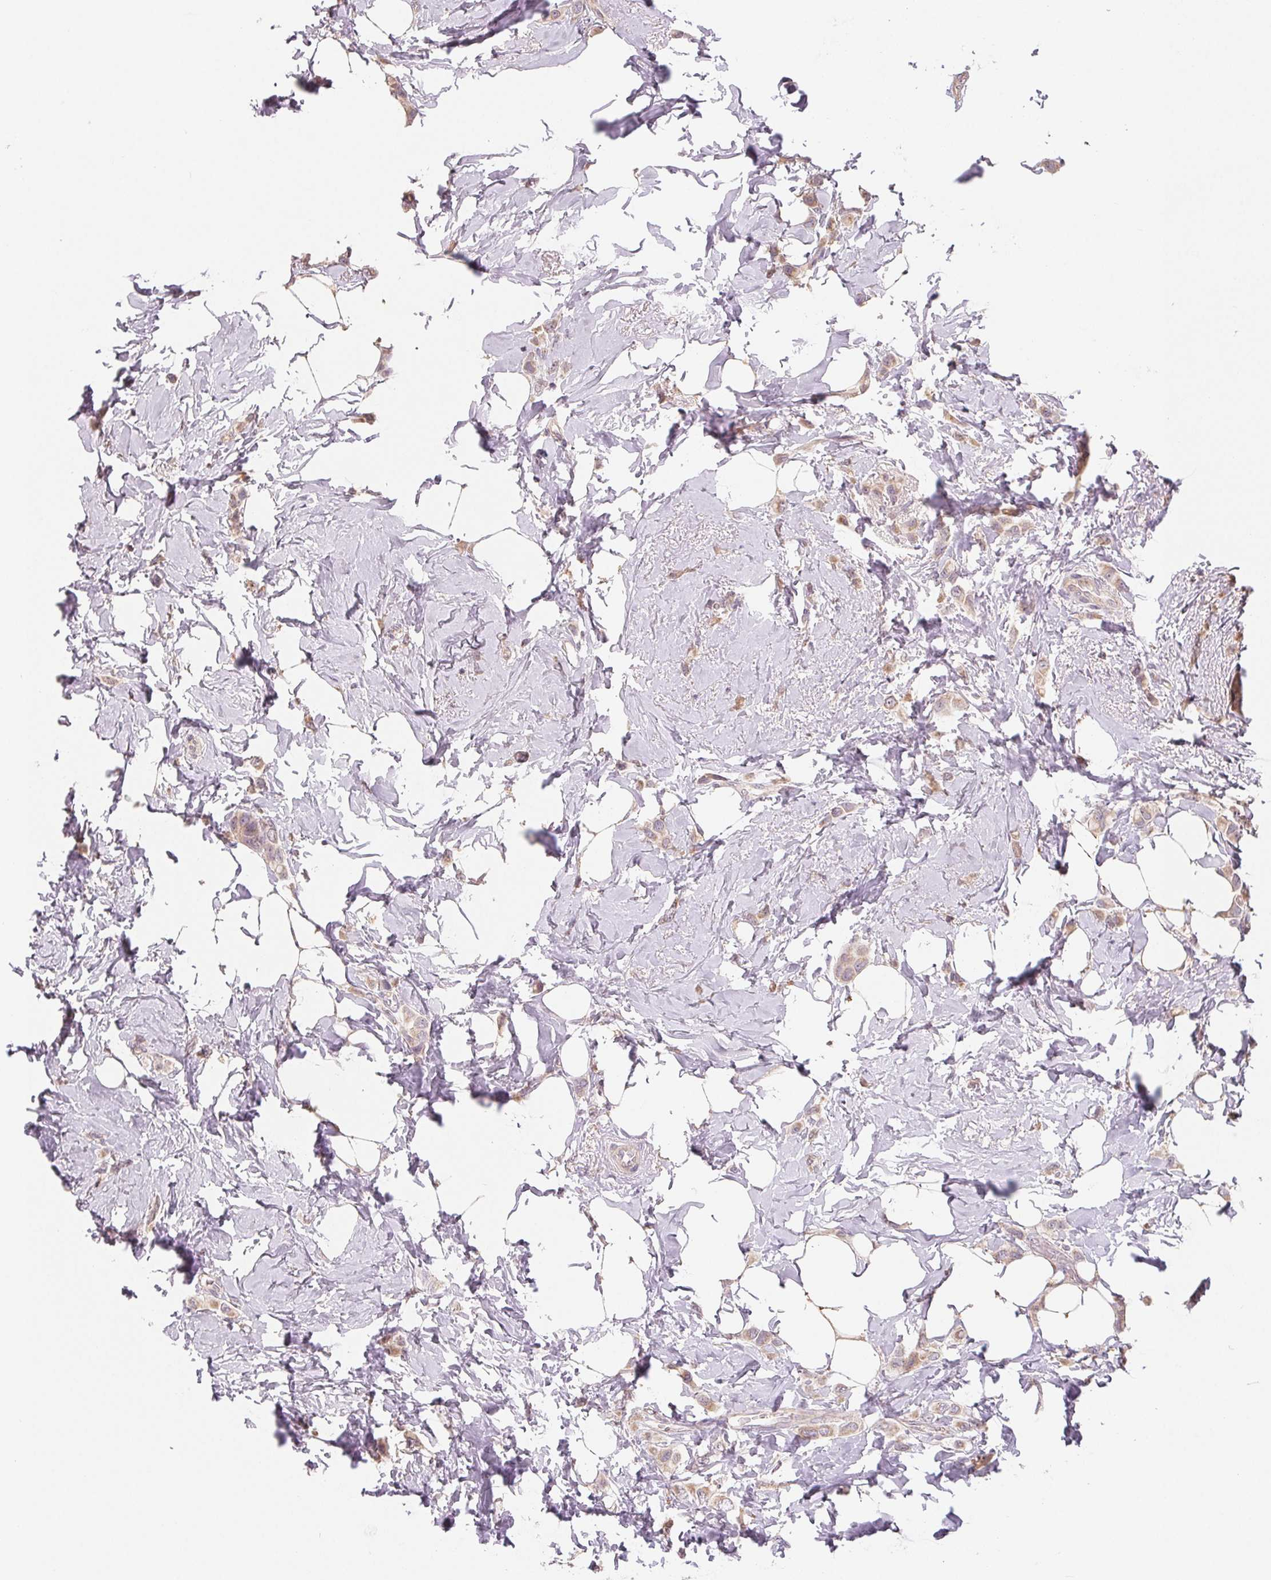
{"staining": {"intensity": "weak", "quantity": ">75%", "location": "cytoplasmic/membranous"}, "tissue": "breast cancer", "cell_type": "Tumor cells", "image_type": "cancer", "snomed": [{"axis": "morphology", "description": "Lobular carcinoma"}, {"axis": "topography", "description": "Breast"}], "caption": "Lobular carcinoma (breast) was stained to show a protein in brown. There is low levels of weak cytoplasmic/membranous positivity in about >75% of tumor cells.", "gene": "AQP8", "patient": {"sex": "female", "age": 66}}